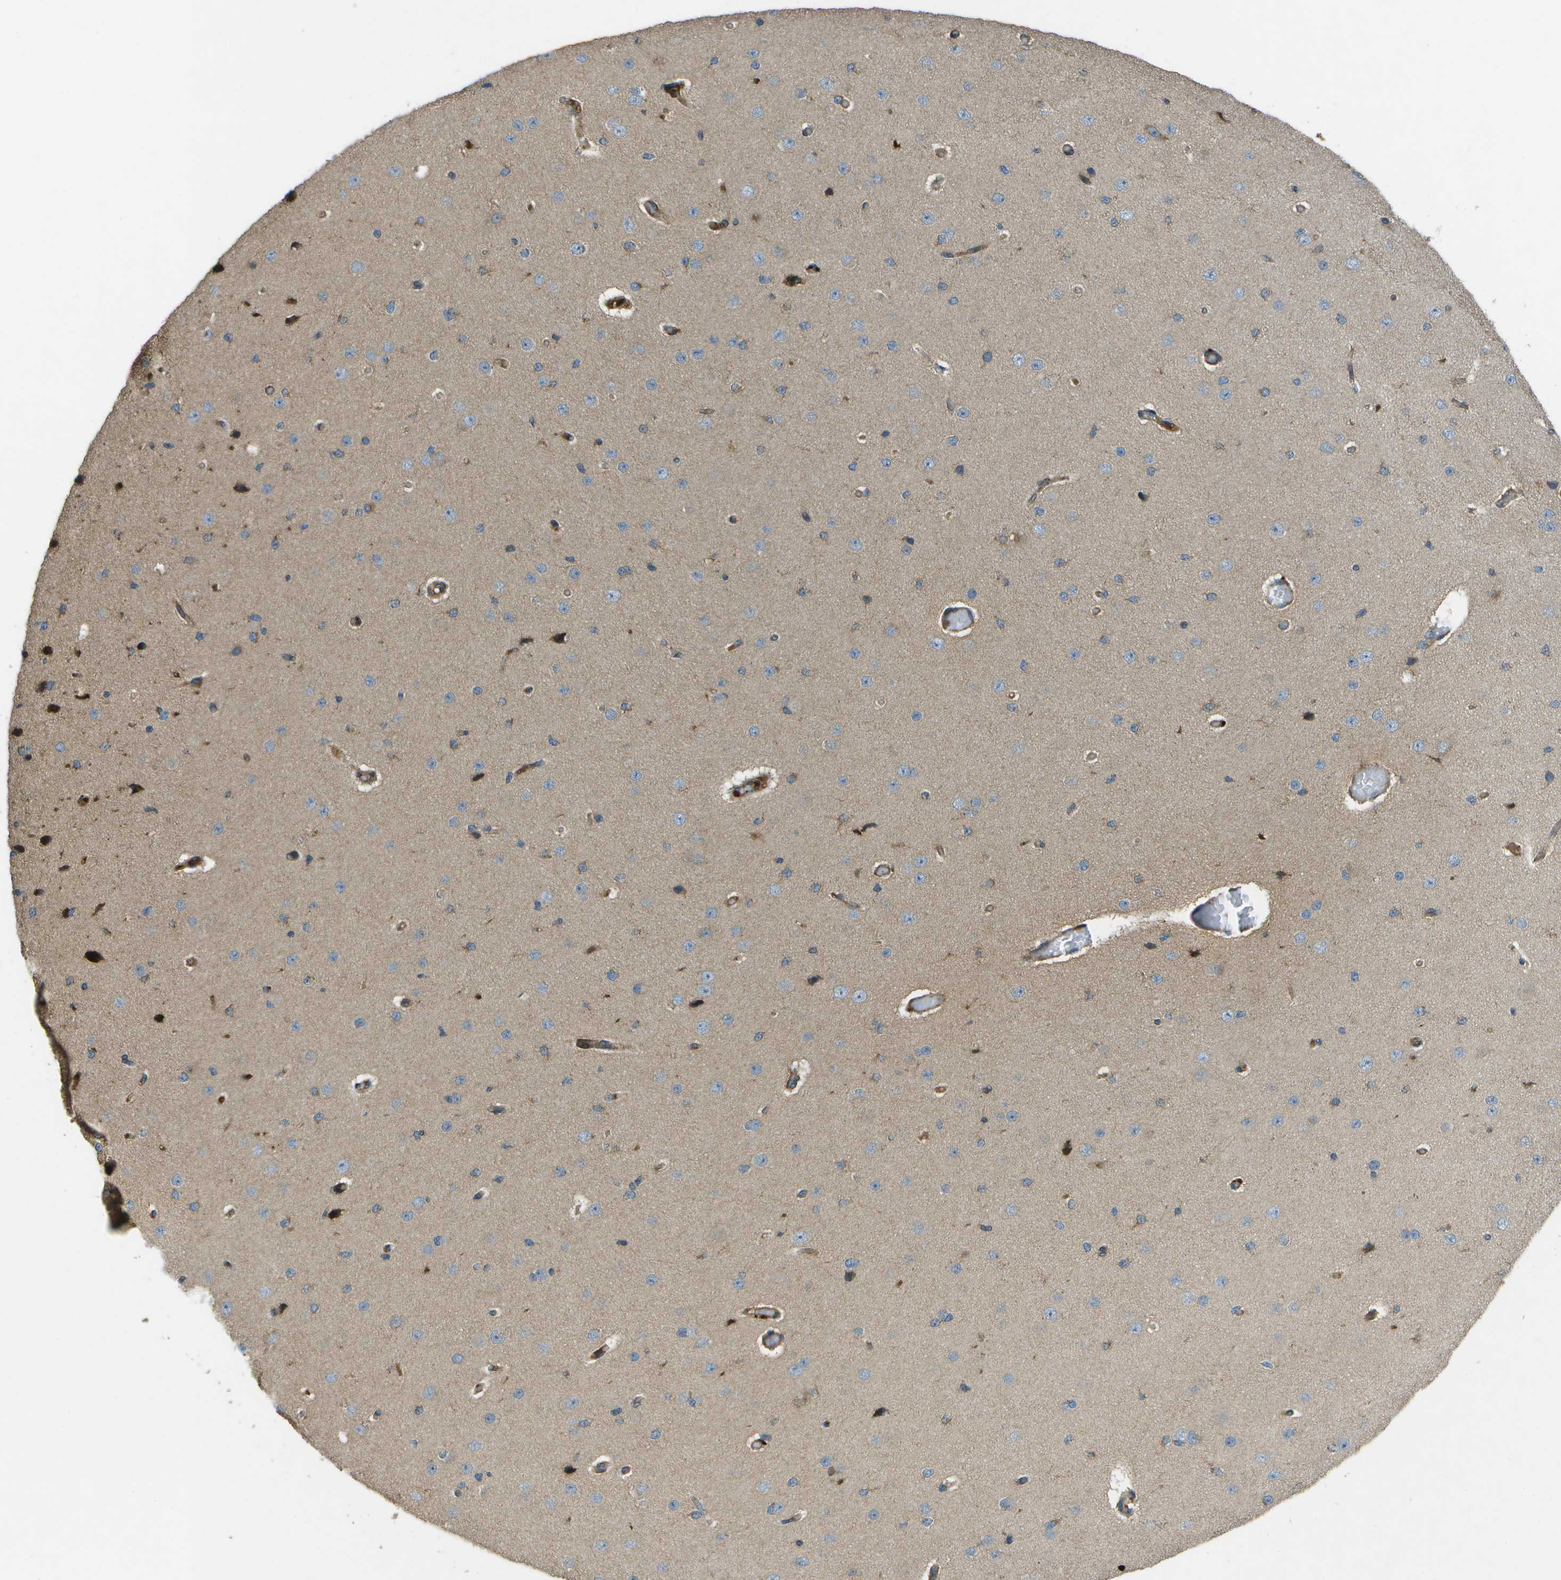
{"staining": {"intensity": "weak", "quantity": "<25%", "location": "cytoplasmic/membranous"}, "tissue": "cerebral cortex", "cell_type": "Endothelial cells", "image_type": "normal", "snomed": [{"axis": "morphology", "description": "Normal tissue, NOS"}, {"axis": "morphology", "description": "Developmental malformation"}, {"axis": "topography", "description": "Cerebral cortex"}], "caption": "This image is of benign cerebral cortex stained with IHC to label a protein in brown with the nuclei are counter-stained blue. There is no expression in endothelial cells. (DAB immunohistochemistry, high magnification).", "gene": "PXYLP1", "patient": {"sex": "female", "age": 30}}